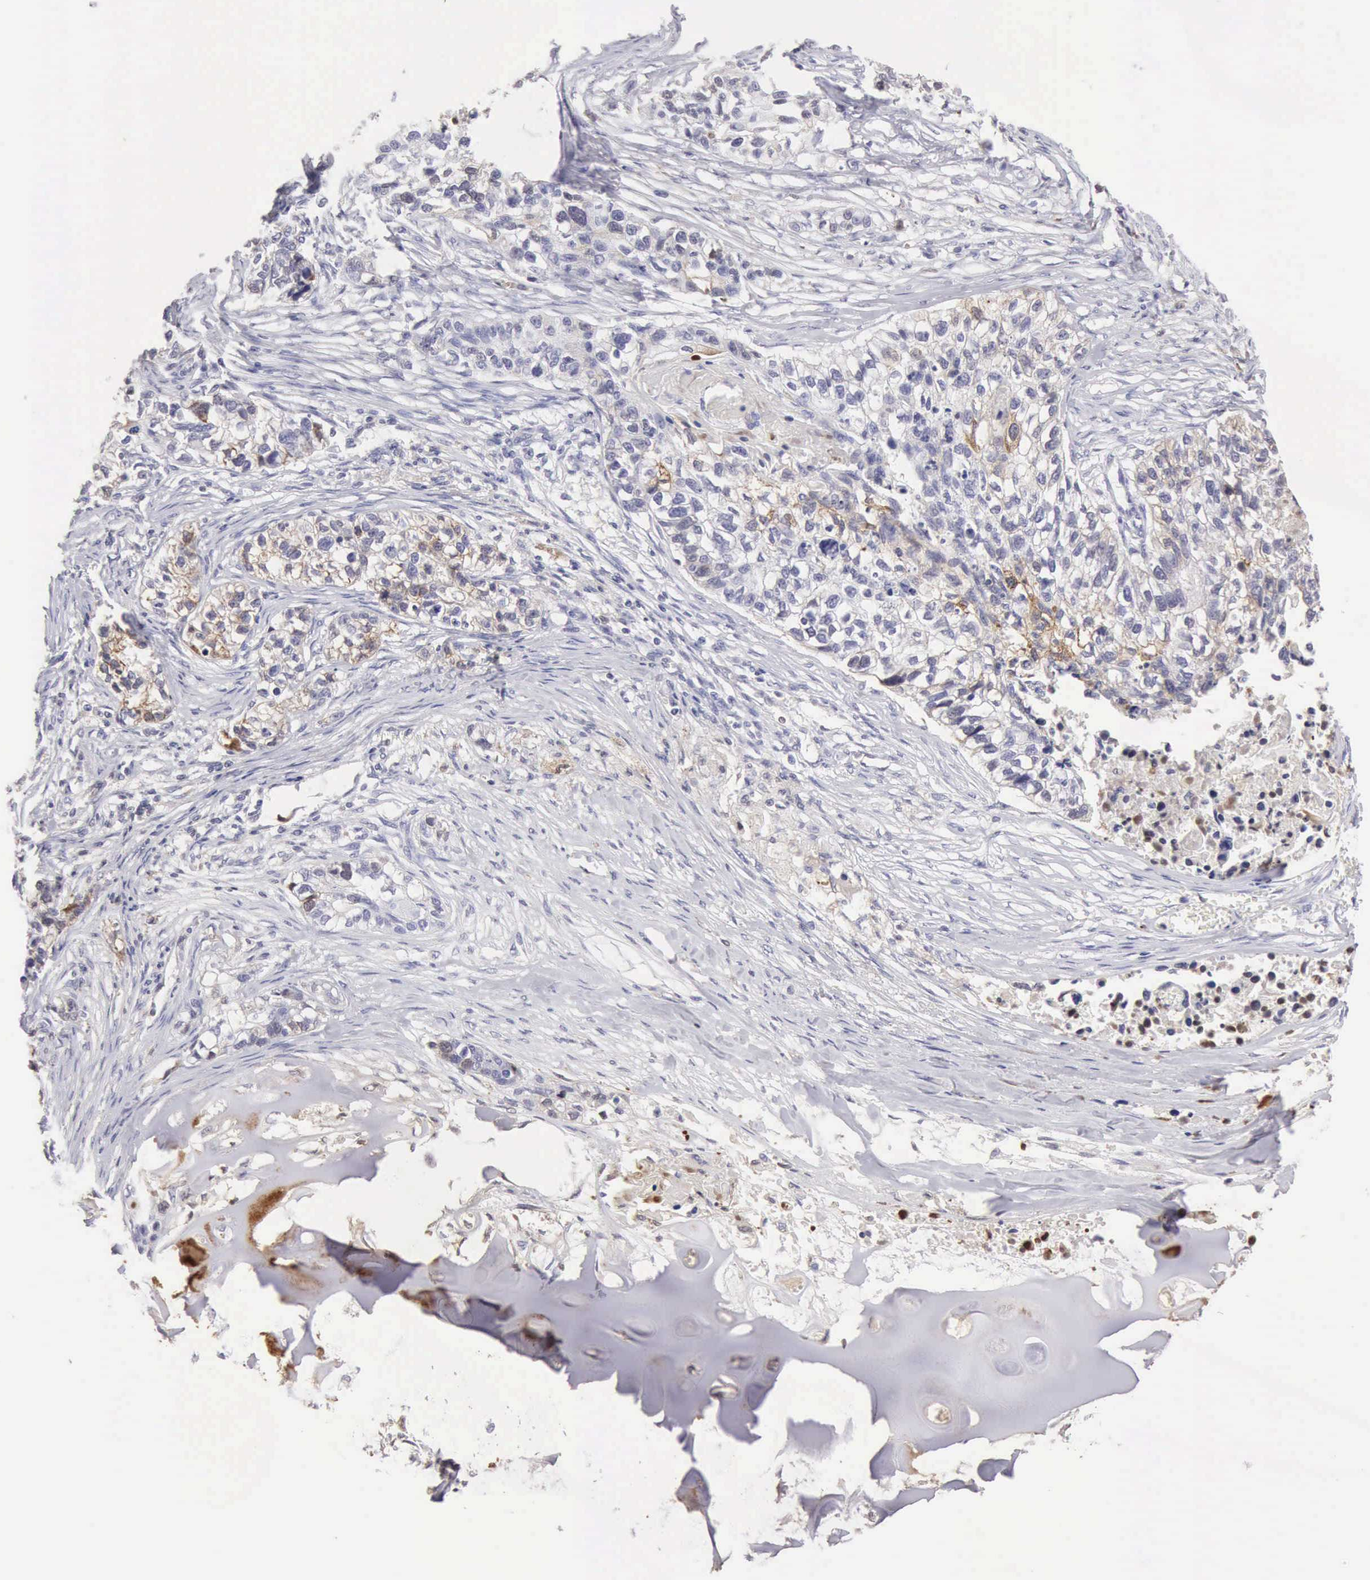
{"staining": {"intensity": "strong", "quantity": "25%-75%", "location": "cytoplasmic/membranous"}, "tissue": "lung cancer", "cell_type": "Tumor cells", "image_type": "cancer", "snomed": [{"axis": "morphology", "description": "Squamous cell carcinoma, NOS"}, {"axis": "topography", "description": "Lymph node"}, {"axis": "topography", "description": "Lung"}], "caption": "Strong cytoplasmic/membranous protein staining is seen in about 25%-75% of tumor cells in lung cancer.", "gene": "RNASE1", "patient": {"sex": "male", "age": 74}}